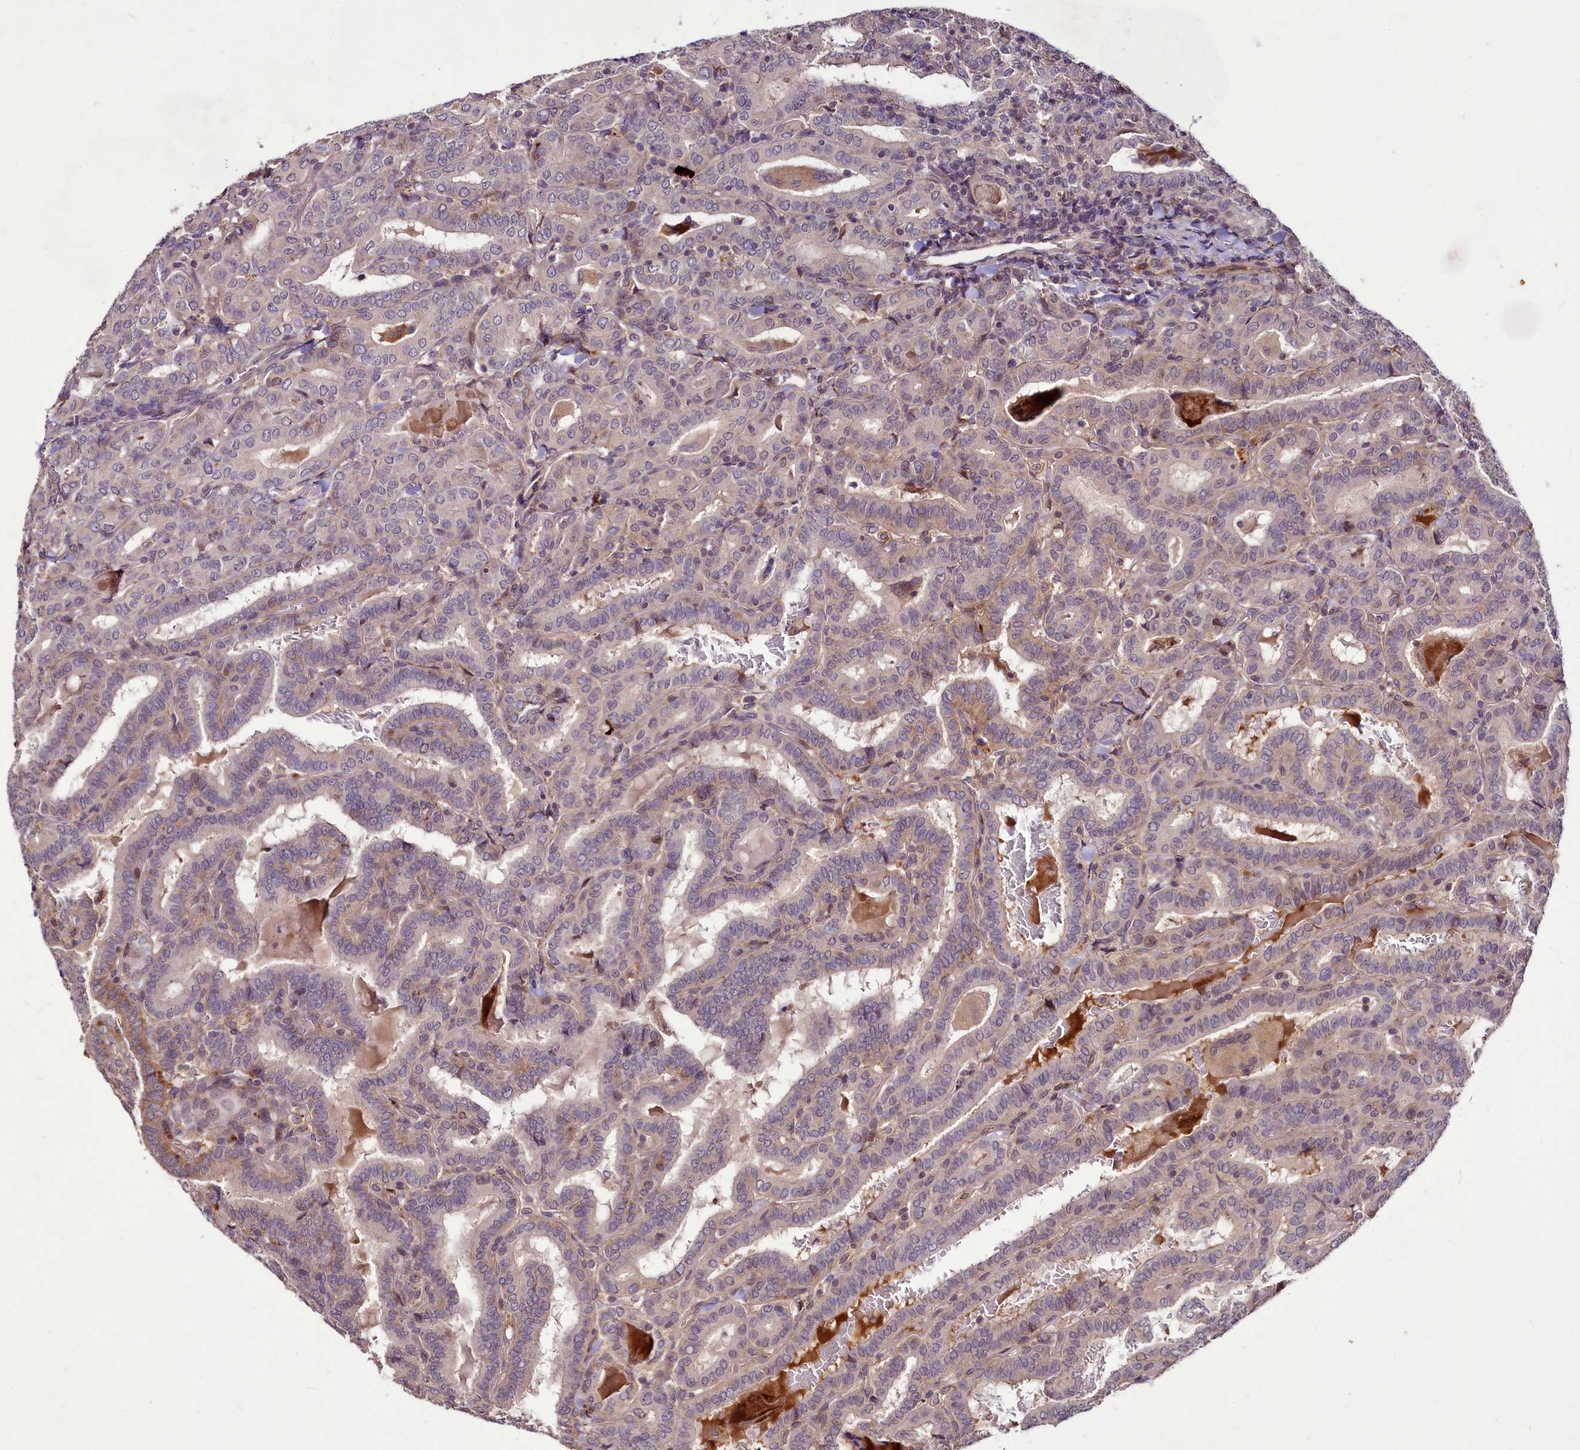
{"staining": {"intensity": "negative", "quantity": "none", "location": "none"}, "tissue": "thyroid cancer", "cell_type": "Tumor cells", "image_type": "cancer", "snomed": [{"axis": "morphology", "description": "Papillary adenocarcinoma, NOS"}, {"axis": "topography", "description": "Thyroid gland"}], "caption": "Immunohistochemical staining of human thyroid papillary adenocarcinoma exhibits no significant staining in tumor cells.", "gene": "C11orf86", "patient": {"sex": "female", "age": 72}}